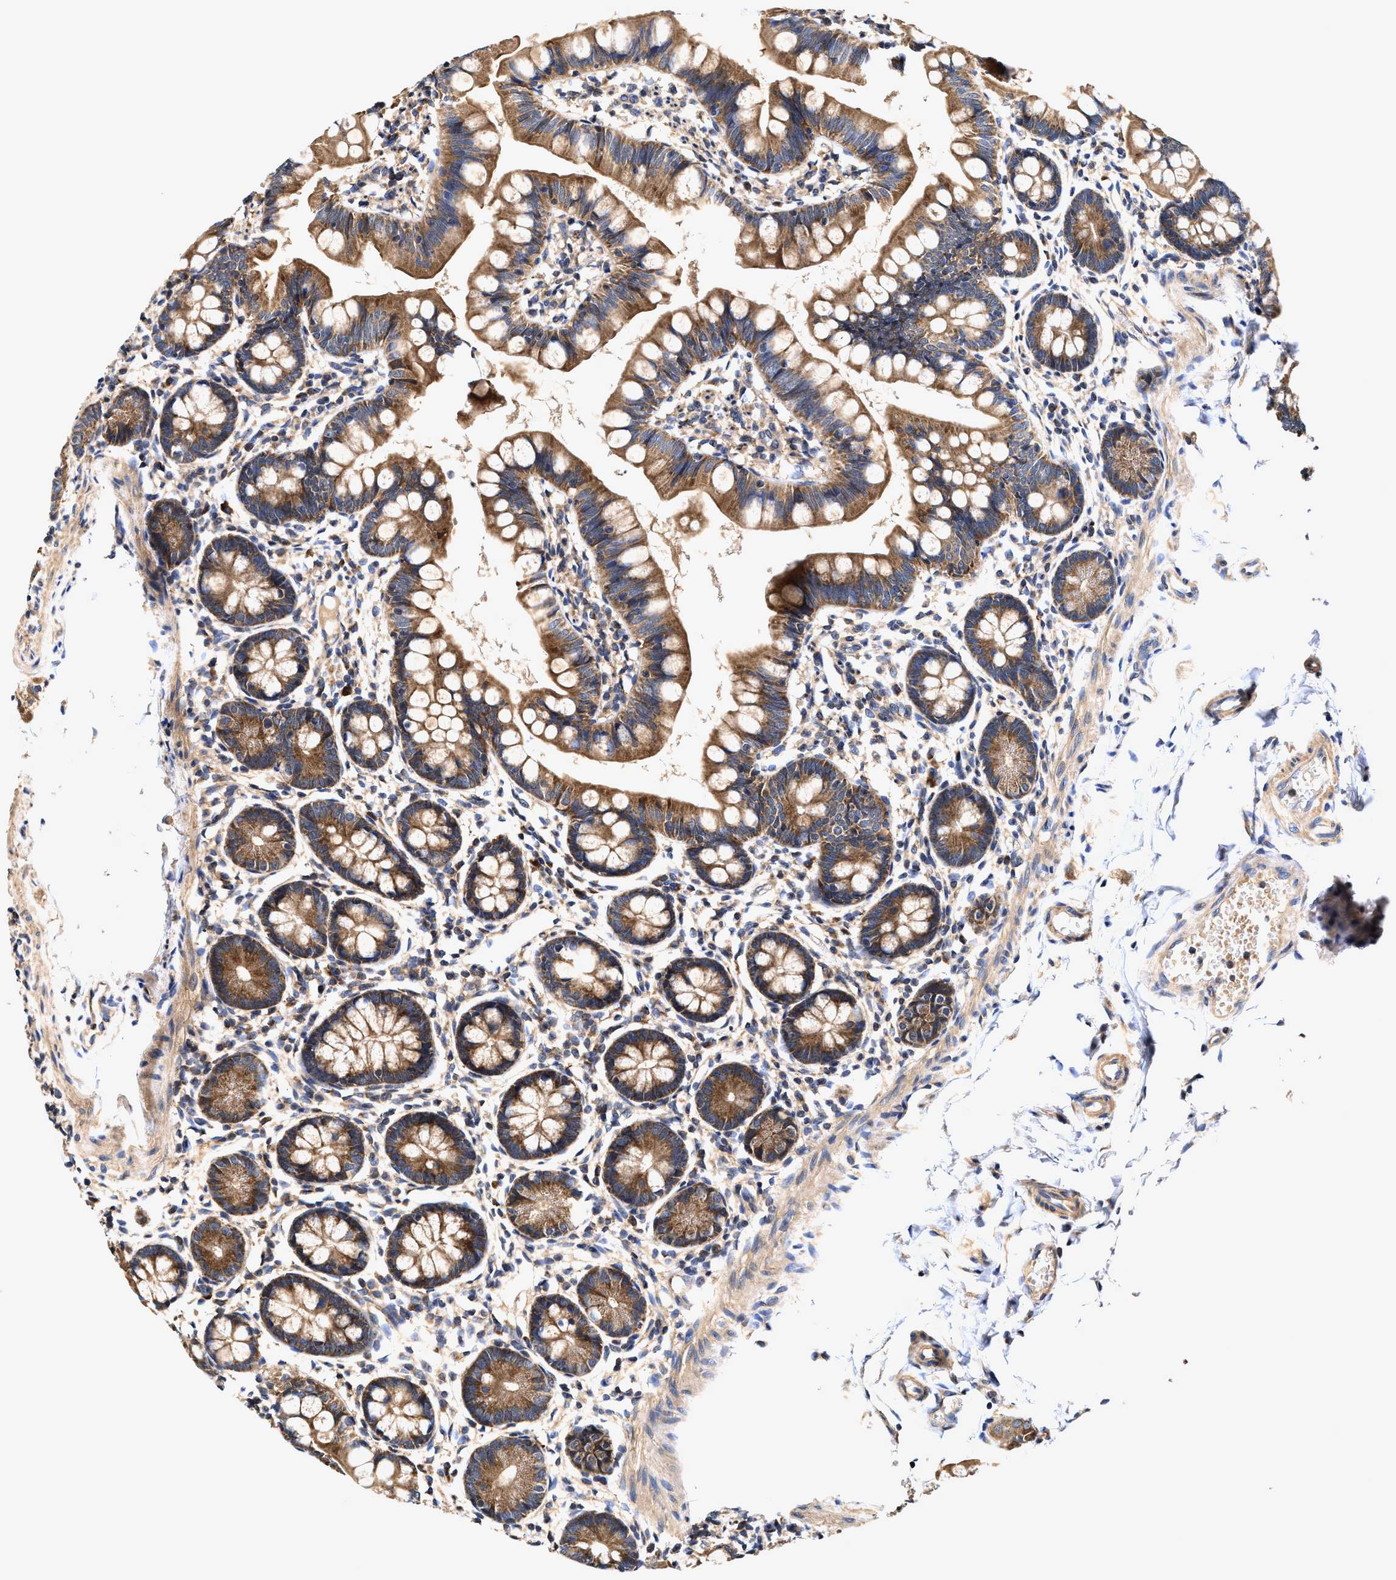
{"staining": {"intensity": "strong", "quantity": ">75%", "location": "cytoplasmic/membranous"}, "tissue": "small intestine", "cell_type": "Glandular cells", "image_type": "normal", "snomed": [{"axis": "morphology", "description": "Normal tissue, NOS"}, {"axis": "topography", "description": "Small intestine"}], "caption": "Small intestine stained with DAB immunohistochemistry (IHC) shows high levels of strong cytoplasmic/membranous positivity in about >75% of glandular cells.", "gene": "EFNA4", "patient": {"sex": "male", "age": 7}}